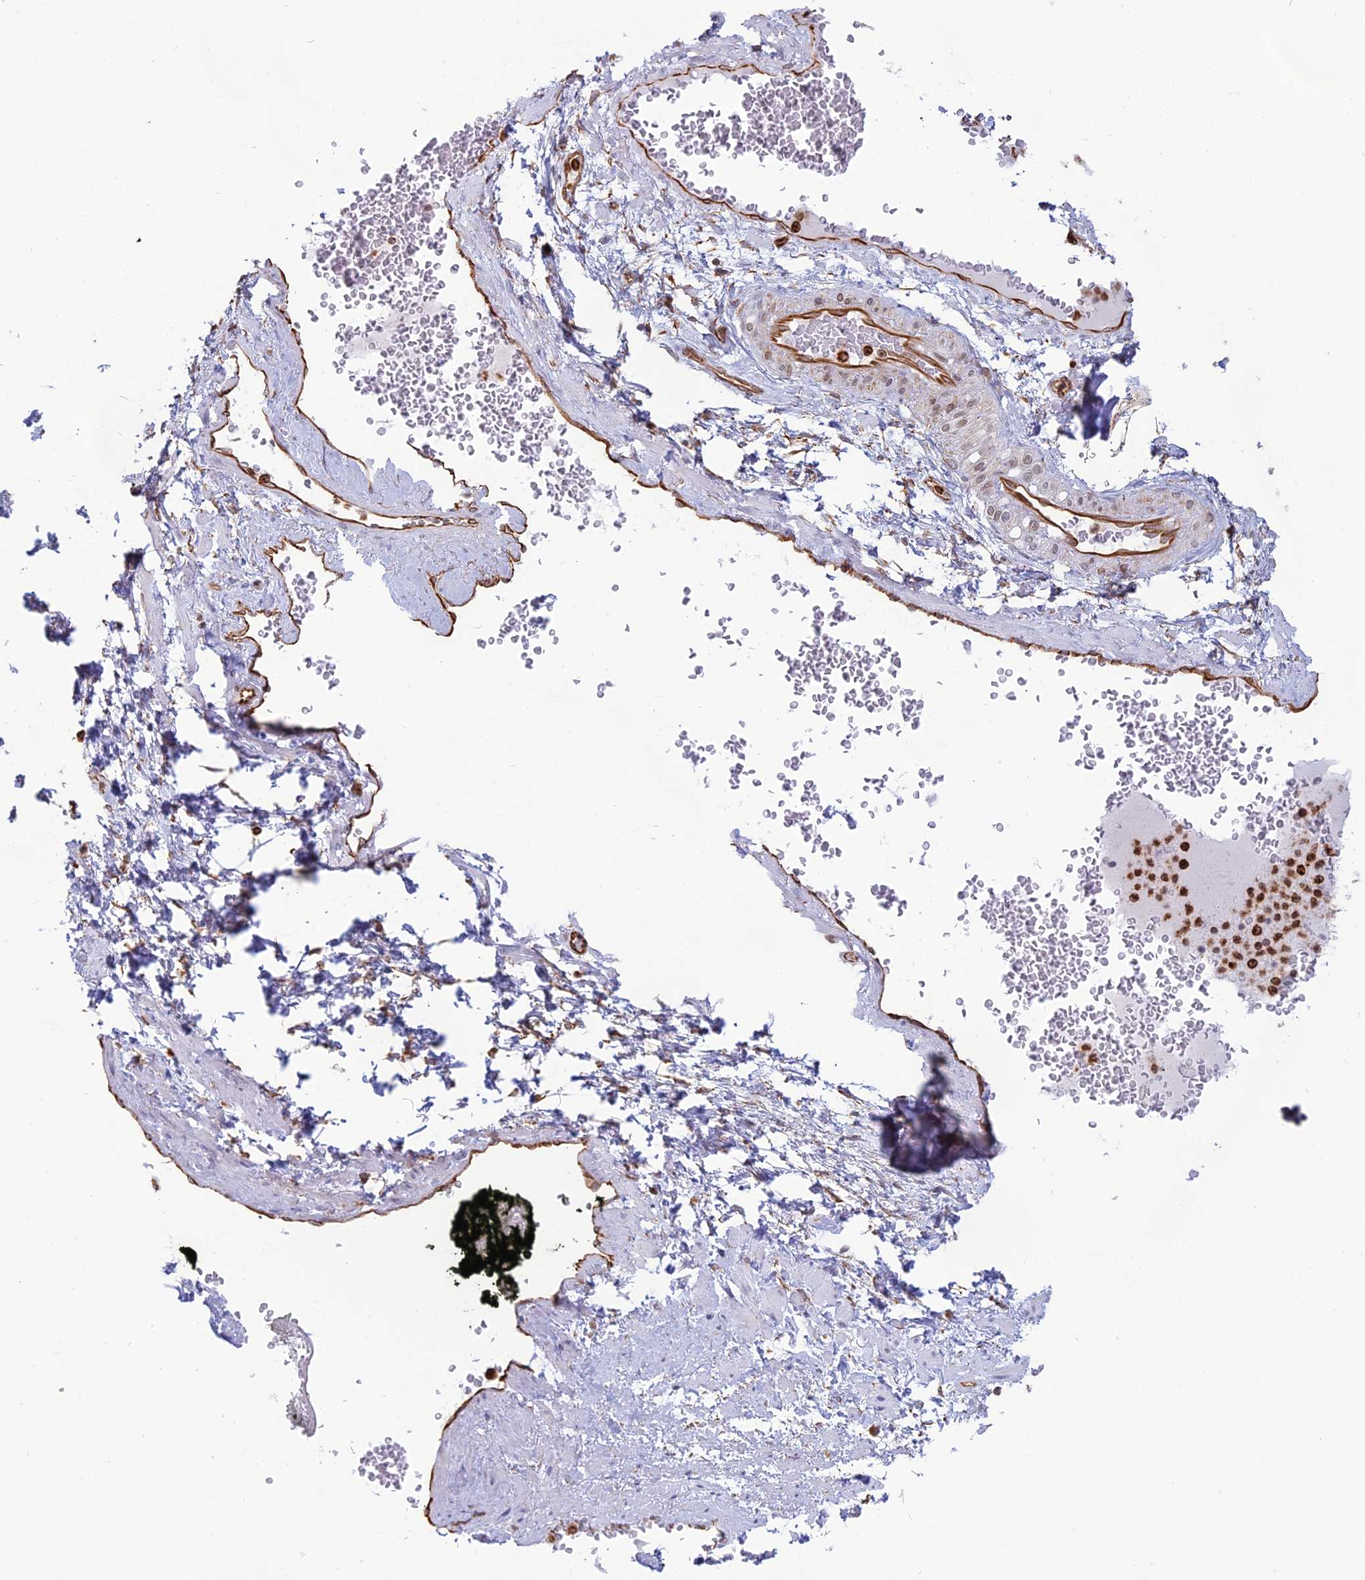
{"staining": {"intensity": "moderate", "quantity": ">75%", "location": "cytoplasmic/membranous"}, "tissue": "soft tissue", "cell_type": "Fibroblasts", "image_type": "normal", "snomed": [{"axis": "morphology", "description": "Normal tissue, NOS"}, {"axis": "morphology", "description": "Adenocarcinoma, Low grade"}, {"axis": "topography", "description": "Prostate"}, {"axis": "topography", "description": "Peripheral nerve tissue"}], "caption": "This micrograph demonstrates immunohistochemistry (IHC) staining of normal human soft tissue, with medium moderate cytoplasmic/membranous expression in approximately >75% of fibroblasts.", "gene": "APOBR", "patient": {"sex": "male", "age": 63}}